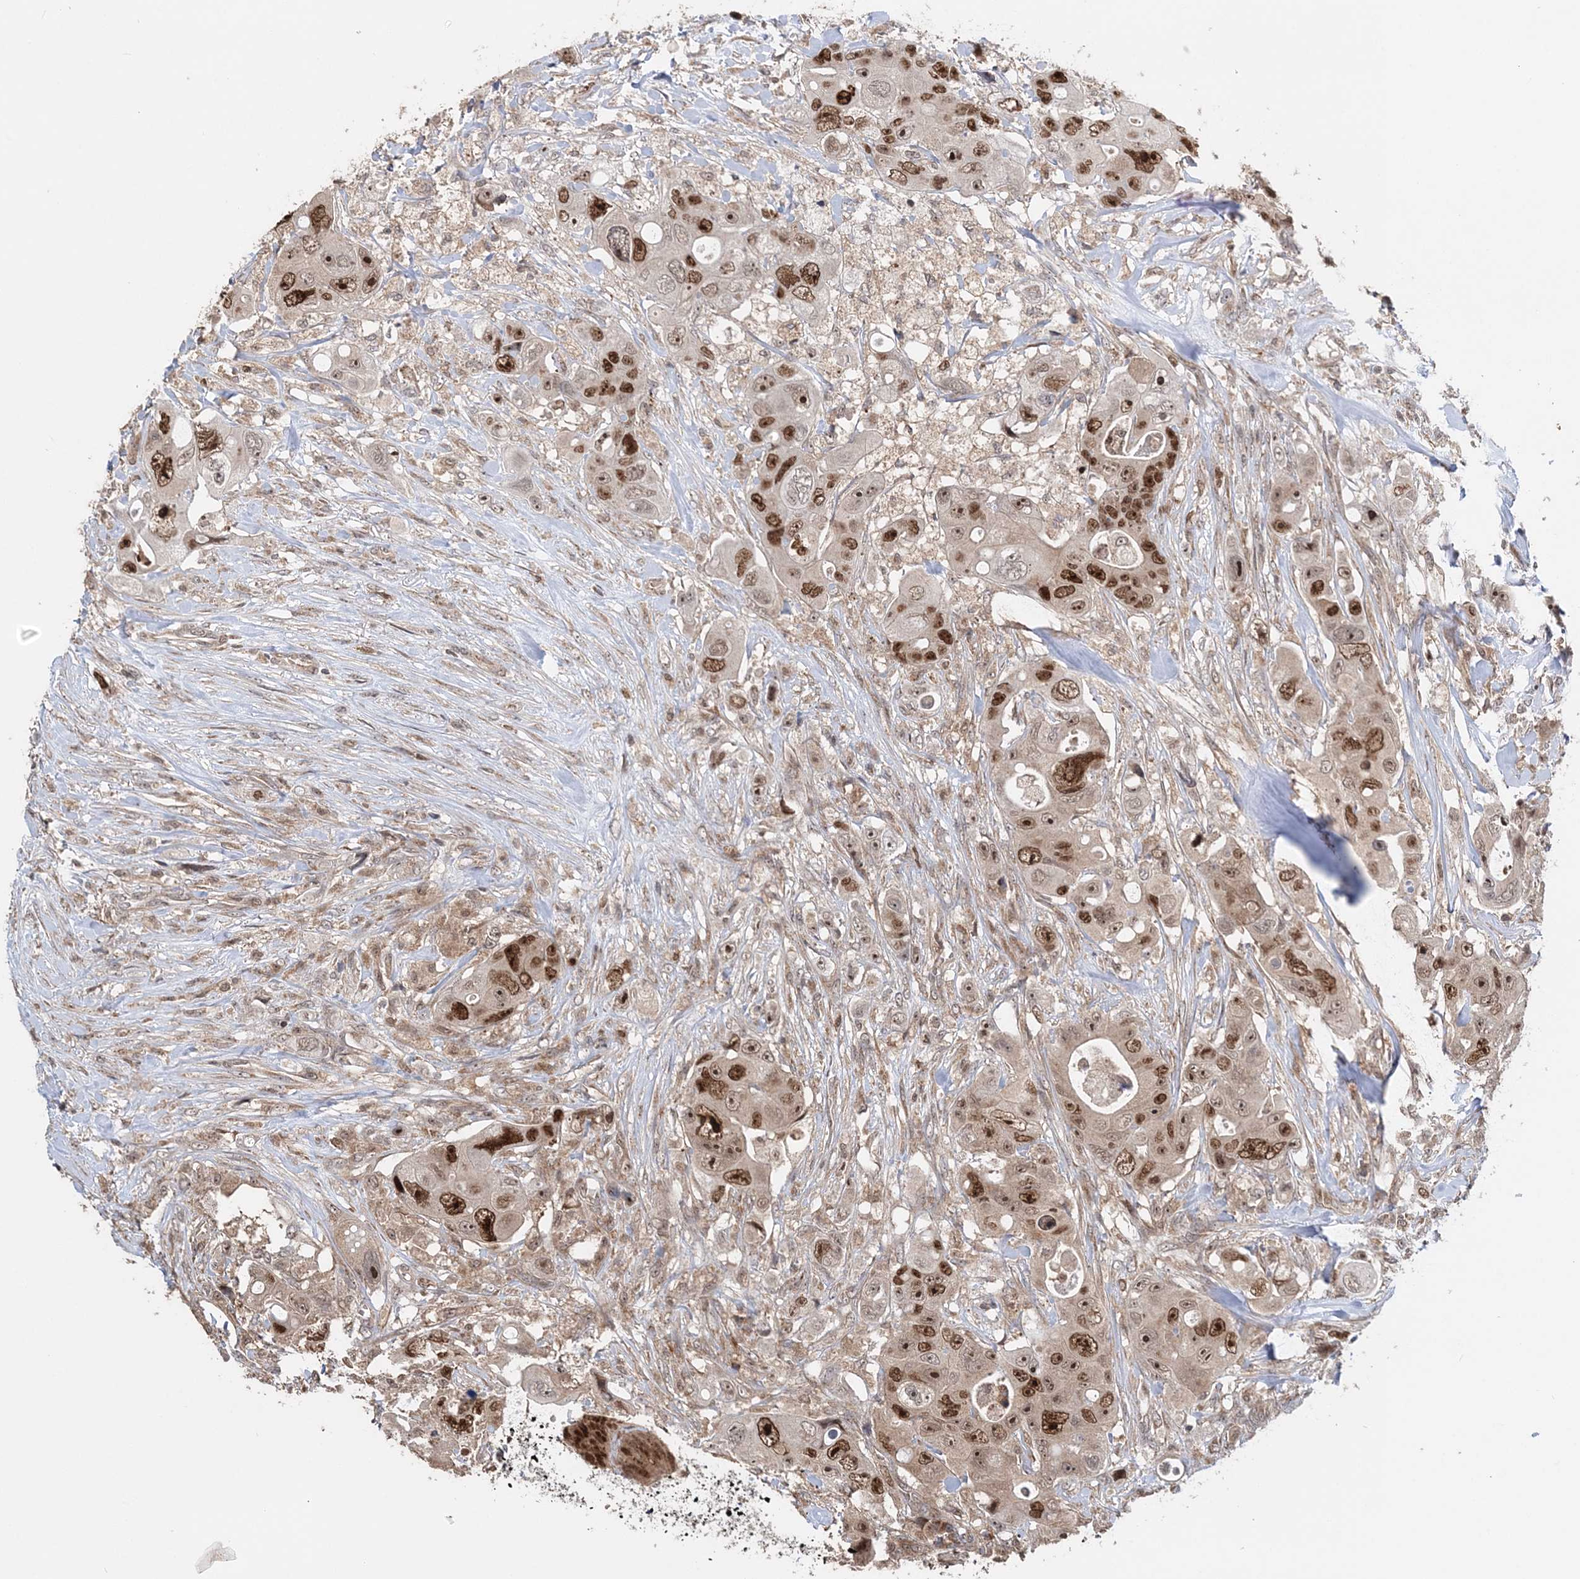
{"staining": {"intensity": "moderate", "quantity": ">75%", "location": "nuclear"}, "tissue": "colorectal cancer", "cell_type": "Tumor cells", "image_type": "cancer", "snomed": [{"axis": "morphology", "description": "Adenocarcinoma, NOS"}, {"axis": "topography", "description": "Colon"}], "caption": "The photomicrograph reveals staining of colorectal adenocarcinoma, revealing moderate nuclear protein positivity (brown color) within tumor cells. The protein of interest is stained brown, and the nuclei are stained in blue (DAB (3,3'-diaminobenzidine) IHC with brightfield microscopy, high magnification).", "gene": "KIF4A", "patient": {"sex": "female", "age": 46}}